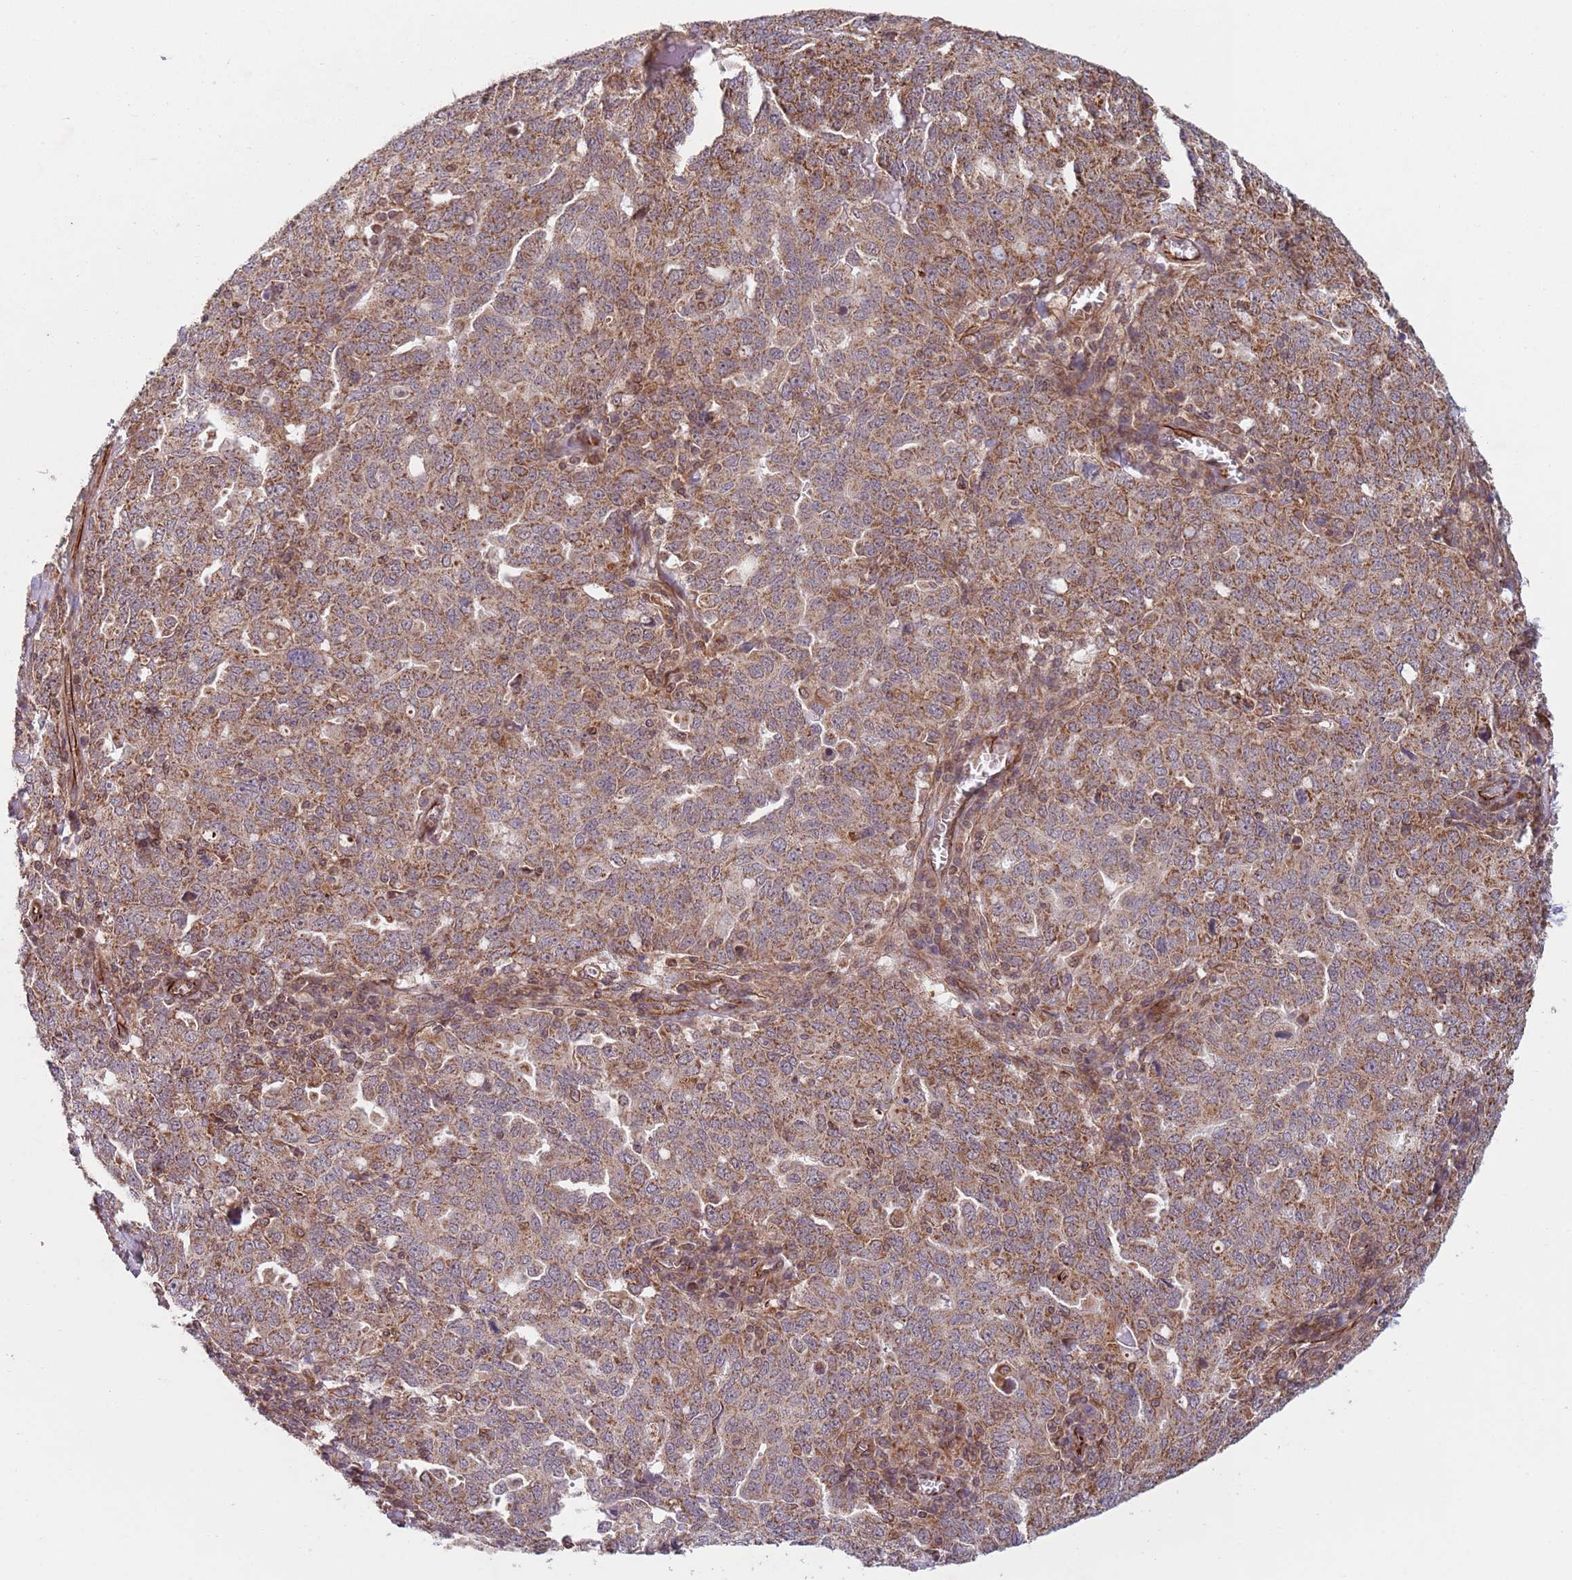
{"staining": {"intensity": "moderate", "quantity": ">75%", "location": "cytoplasmic/membranous"}, "tissue": "ovarian cancer", "cell_type": "Tumor cells", "image_type": "cancer", "snomed": [{"axis": "morphology", "description": "Carcinoma, endometroid"}, {"axis": "topography", "description": "Ovary"}], "caption": "Approximately >75% of tumor cells in human ovarian cancer (endometroid carcinoma) reveal moderate cytoplasmic/membranous protein staining as visualized by brown immunohistochemical staining.", "gene": "CHD9", "patient": {"sex": "female", "age": 62}}